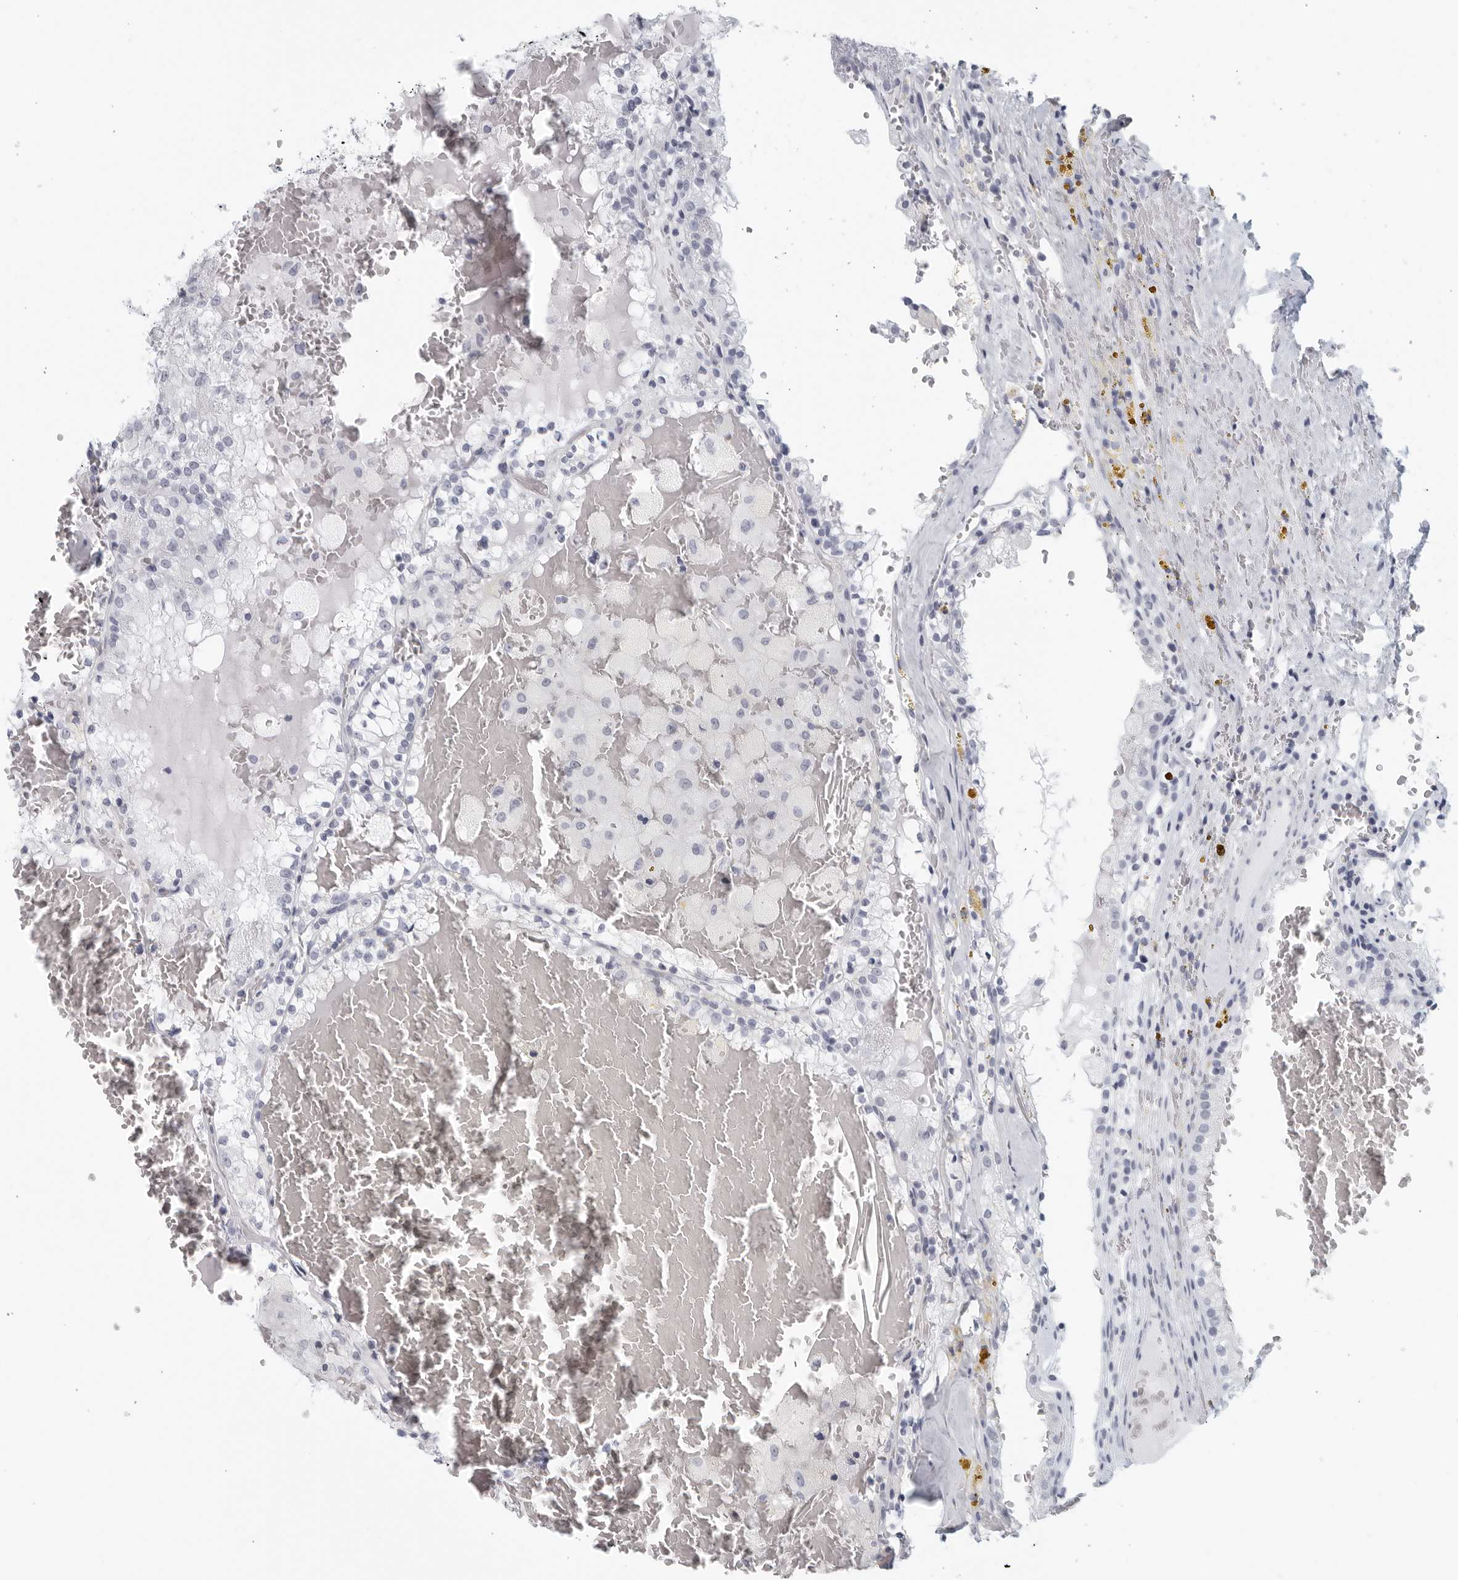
{"staining": {"intensity": "negative", "quantity": "none", "location": "none"}, "tissue": "renal cancer", "cell_type": "Tumor cells", "image_type": "cancer", "snomed": [{"axis": "morphology", "description": "Adenocarcinoma, NOS"}, {"axis": "topography", "description": "Kidney"}], "caption": "Immunohistochemistry of human renal cancer (adenocarcinoma) demonstrates no positivity in tumor cells.", "gene": "KLK7", "patient": {"sex": "female", "age": 56}}